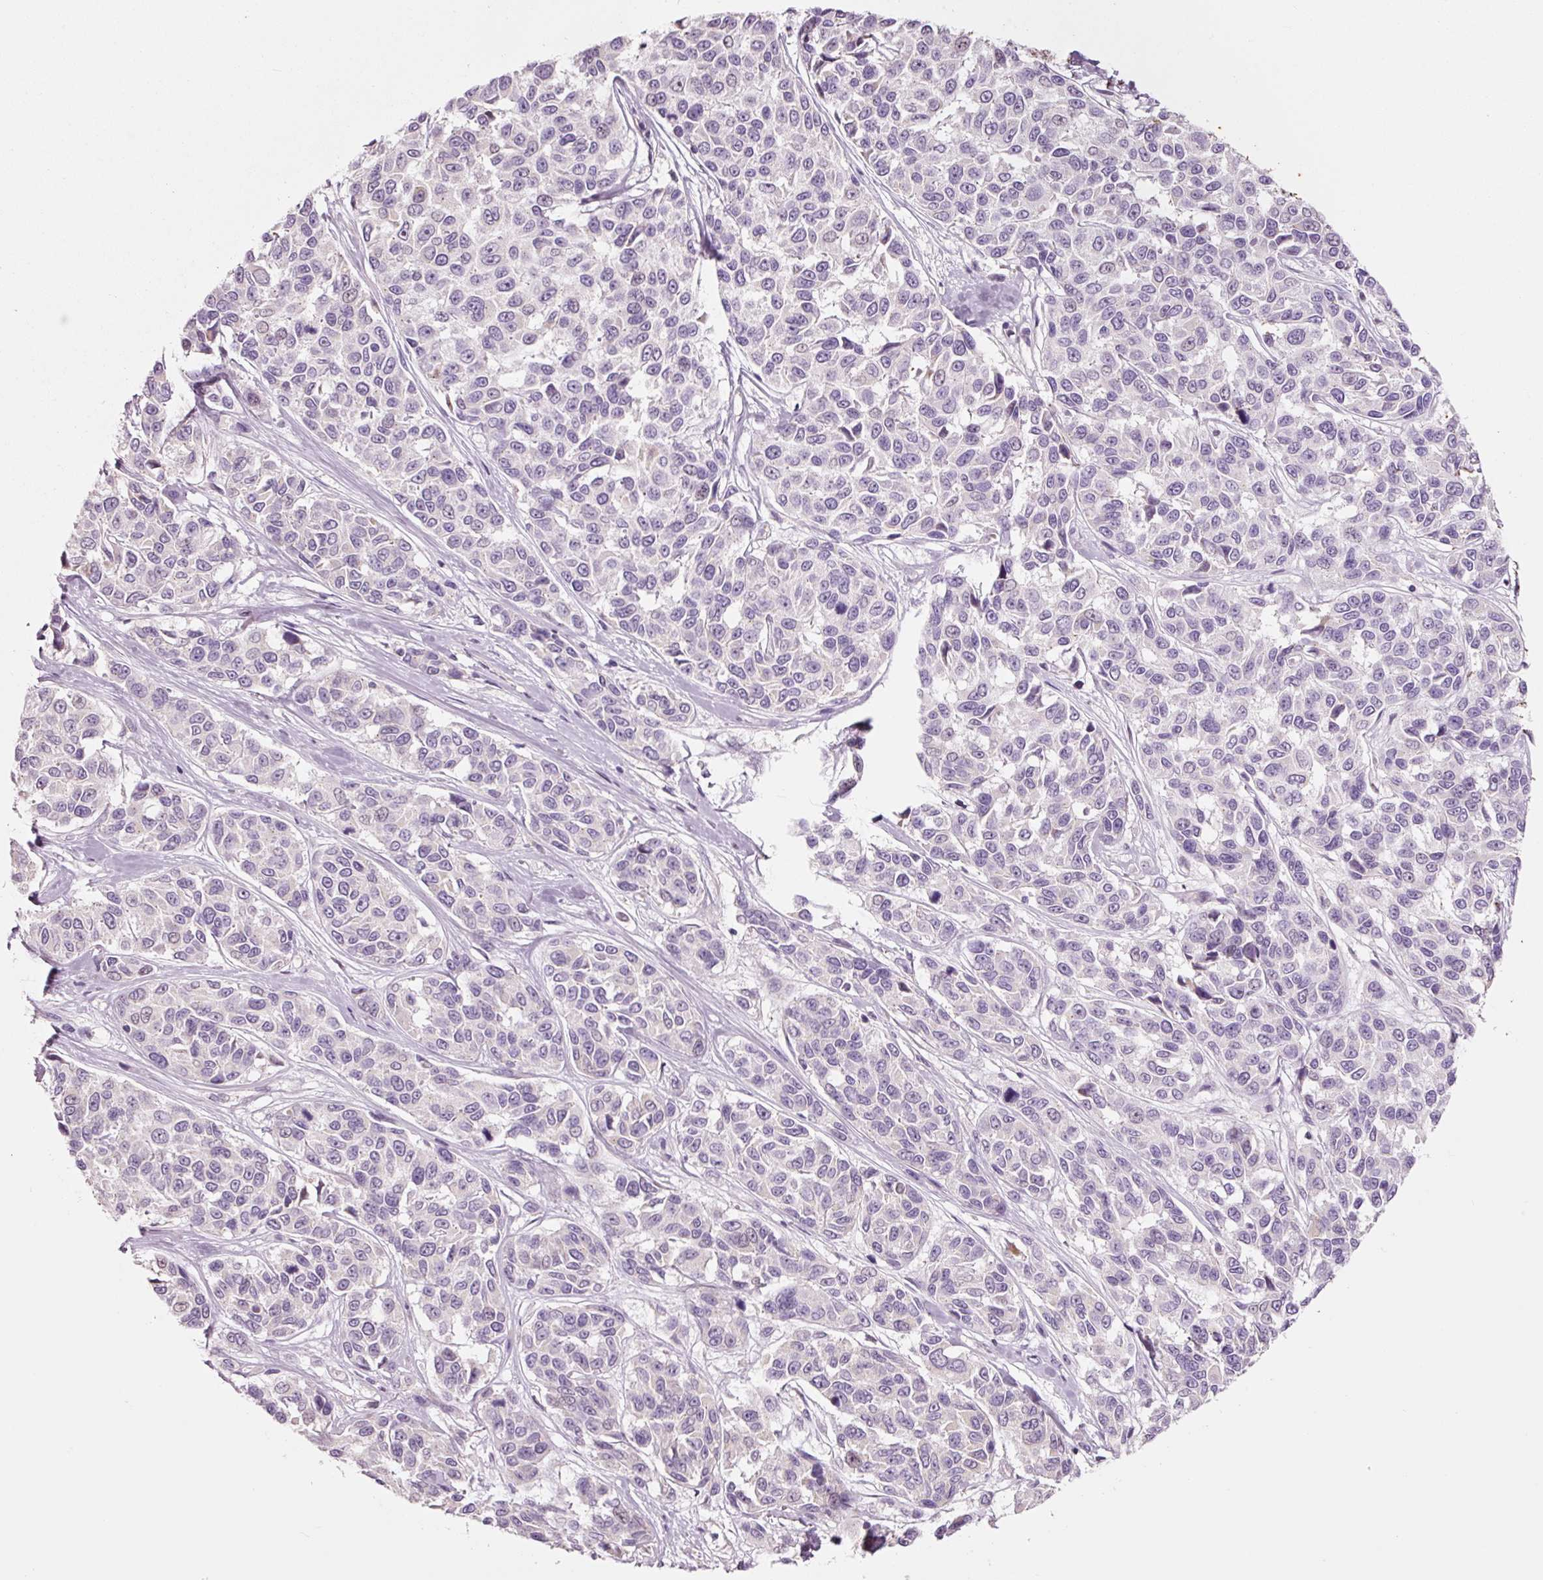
{"staining": {"intensity": "negative", "quantity": "none", "location": "none"}, "tissue": "melanoma", "cell_type": "Tumor cells", "image_type": "cancer", "snomed": [{"axis": "morphology", "description": "Malignant melanoma, NOS"}, {"axis": "topography", "description": "Skin"}], "caption": "Melanoma was stained to show a protein in brown. There is no significant positivity in tumor cells.", "gene": "DAPP1", "patient": {"sex": "female", "age": 66}}